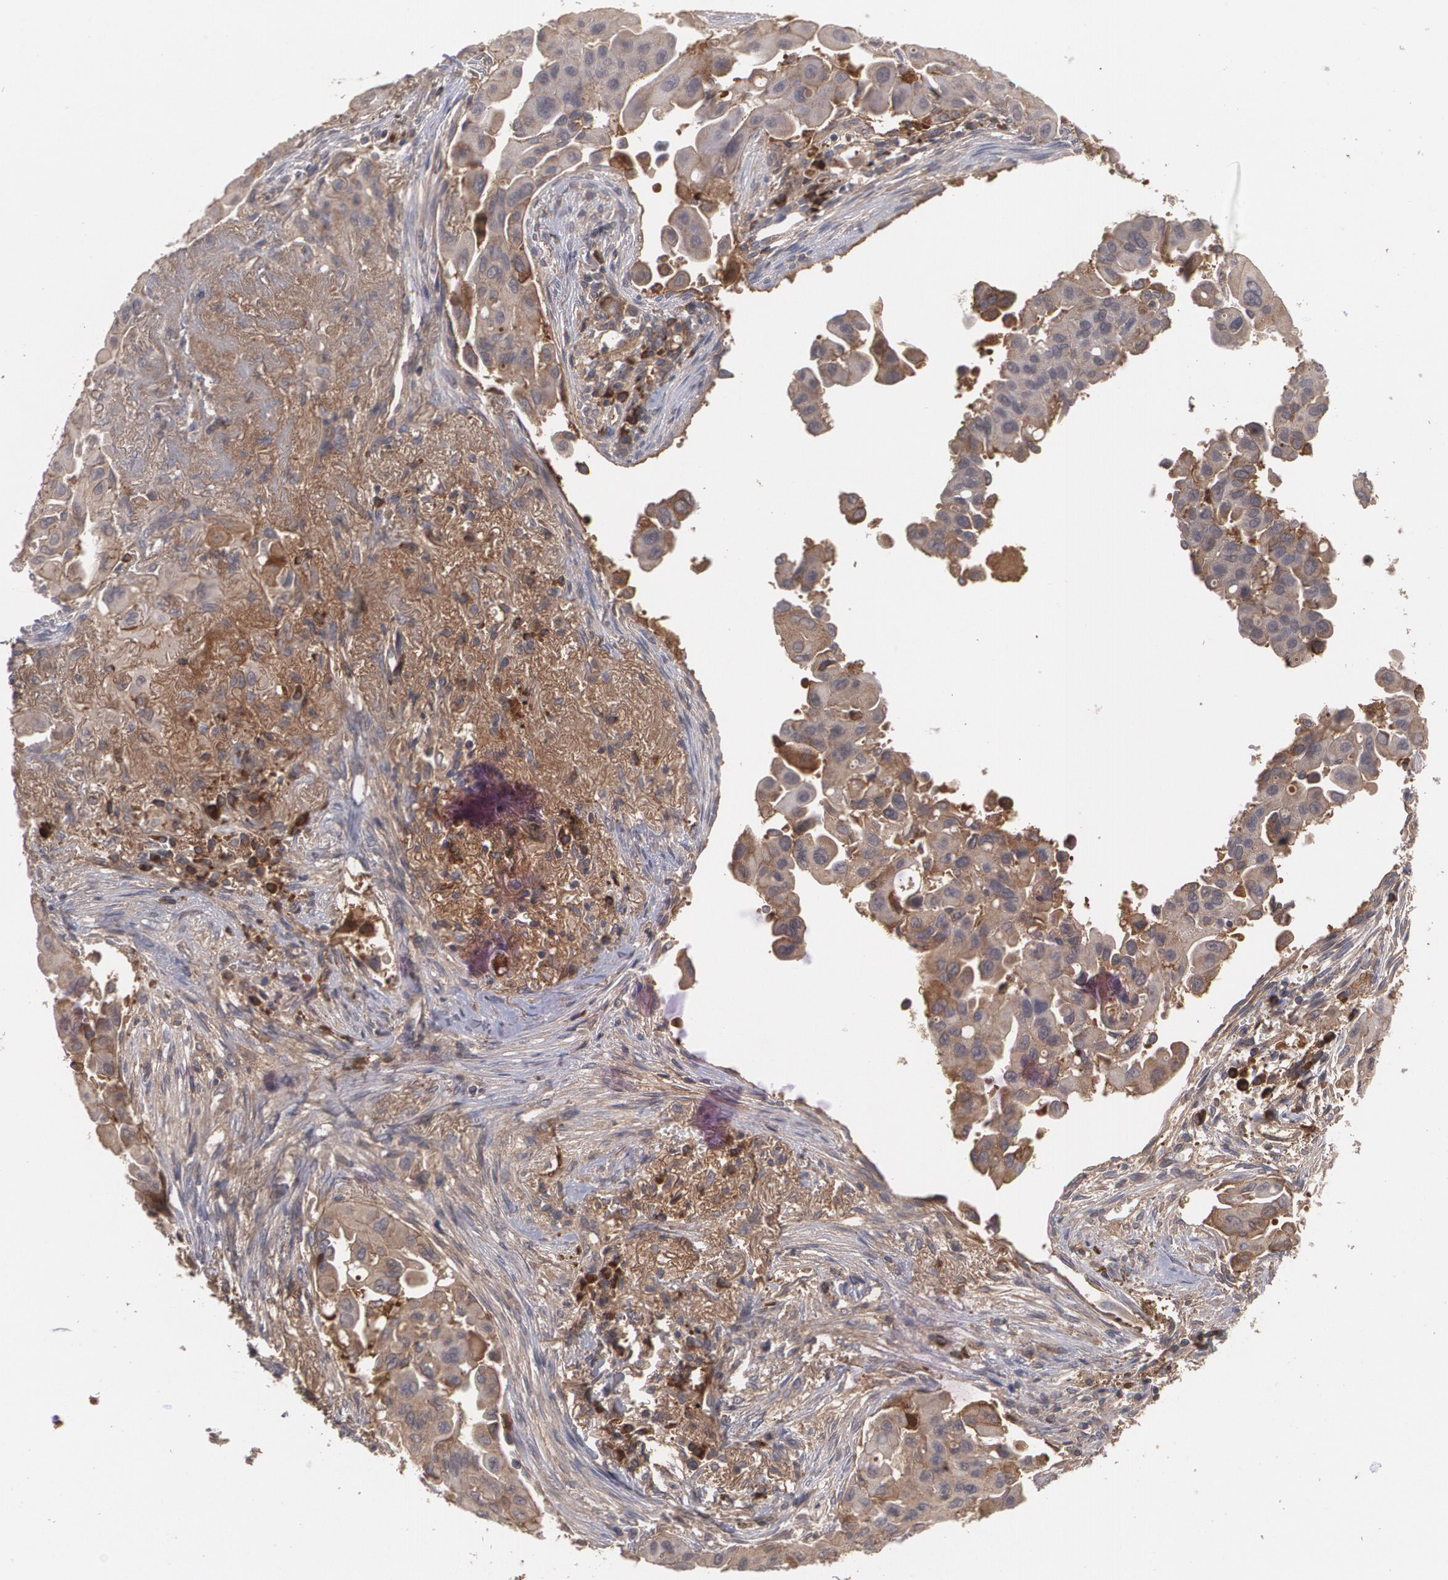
{"staining": {"intensity": "moderate", "quantity": ">75%", "location": "cytoplasmic/membranous"}, "tissue": "lung cancer", "cell_type": "Tumor cells", "image_type": "cancer", "snomed": [{"axis": "morphology", "description": "Adenocarcinoma, NOS"}, {"axis": "topography", "description": "Lung"}], "caption": "Protein staining displays moderate cytoplasmic/membranous expression in about >75% of tumor cells in adenocarcinoma (lung).", "gene": "ARF6", "patient": {"sex": "male", "age": 68}}